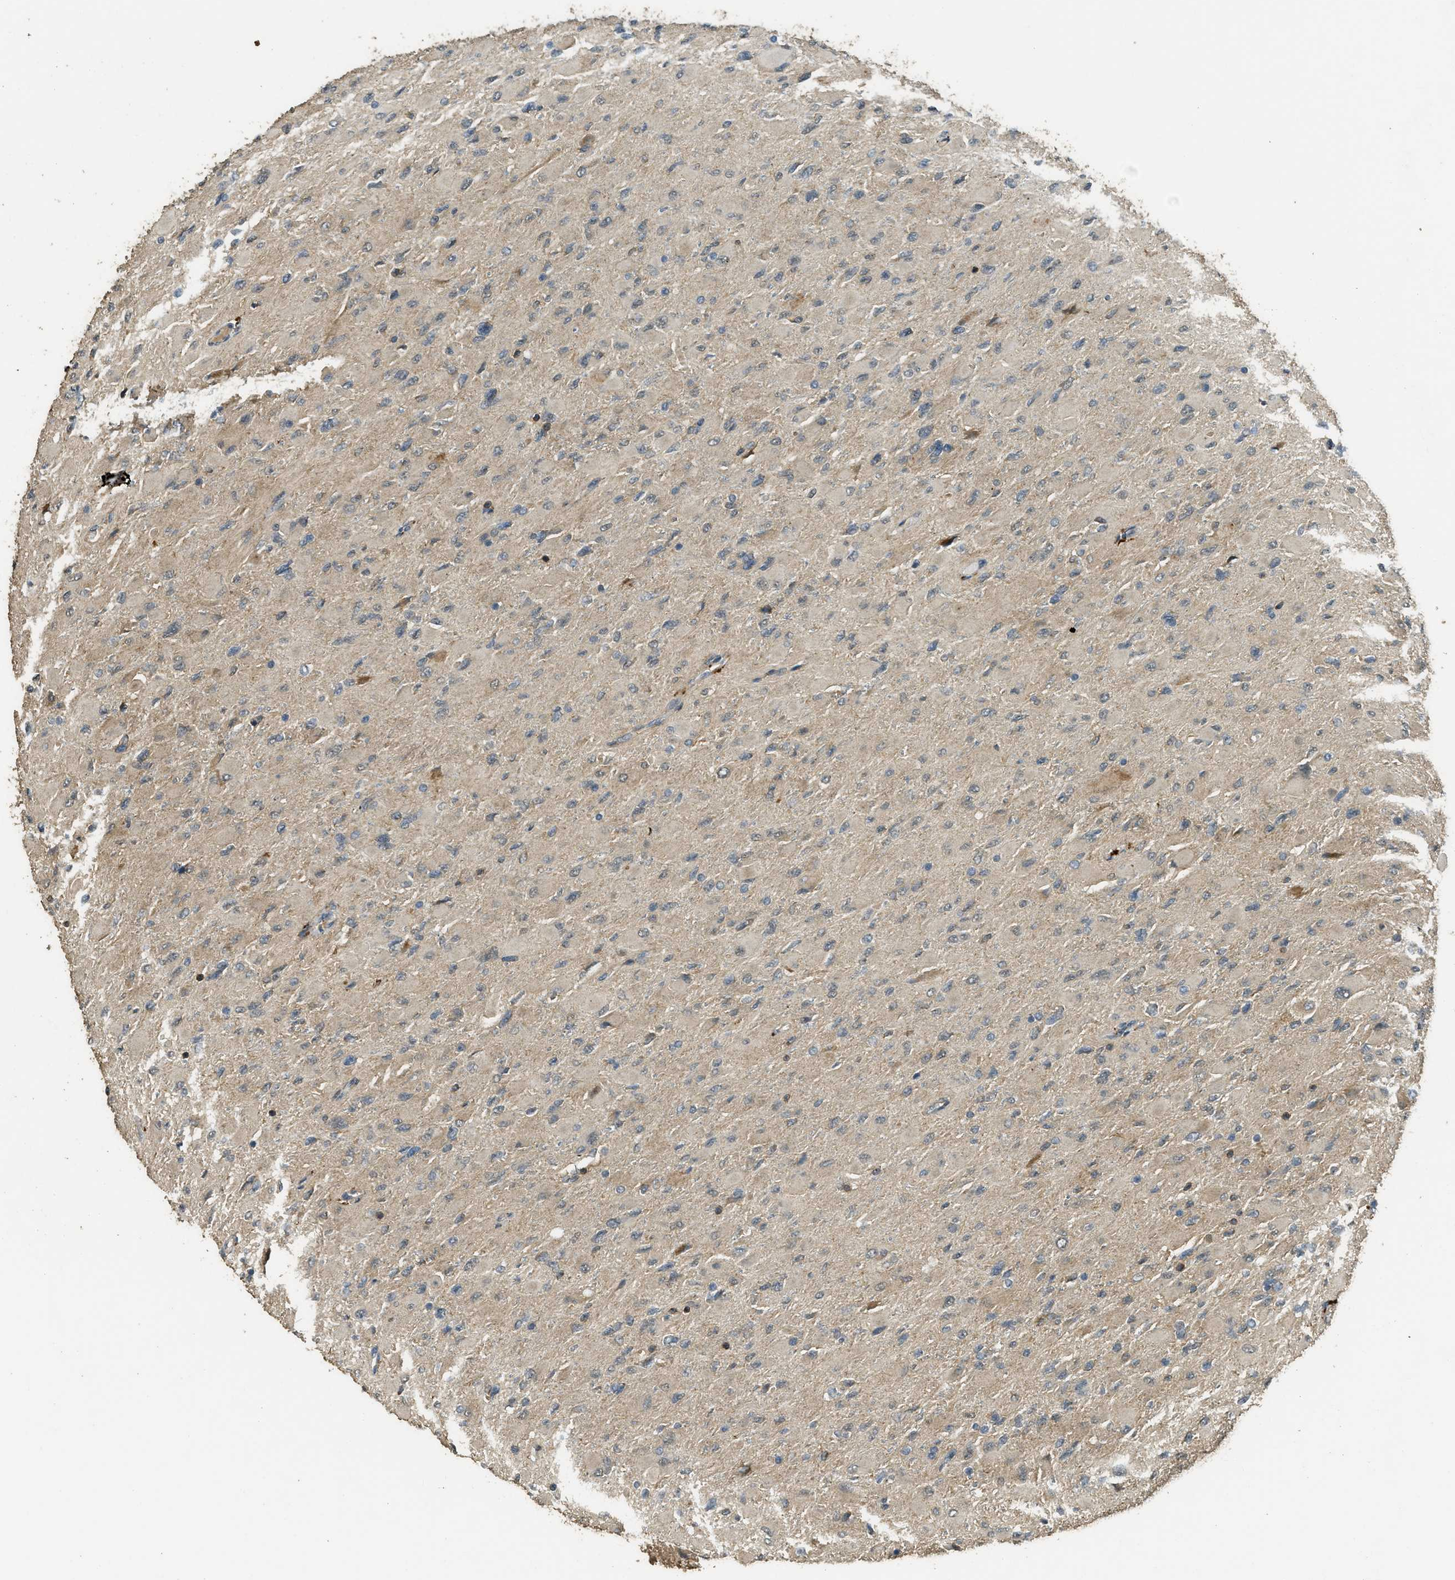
{"staining": {"intensity": "negative", "quantity": "none", "location": "none"}, "tissue": "glioma", "cell_type": "Tumor cells", "image_type": "cancer", "snomed": [{"axis": "morphology", "description": "Glioma, malignant, High grade"}, {"axis": "topography", "description": "Cerebral cortex"}], "caption": "This is an immunohistochemistry (IHC) histopathology image of malignant high-grade glioma. There is no staining in tumor cells.", "gene": "PPP6R3", "patient": {"sex": "female", "age": 36}}